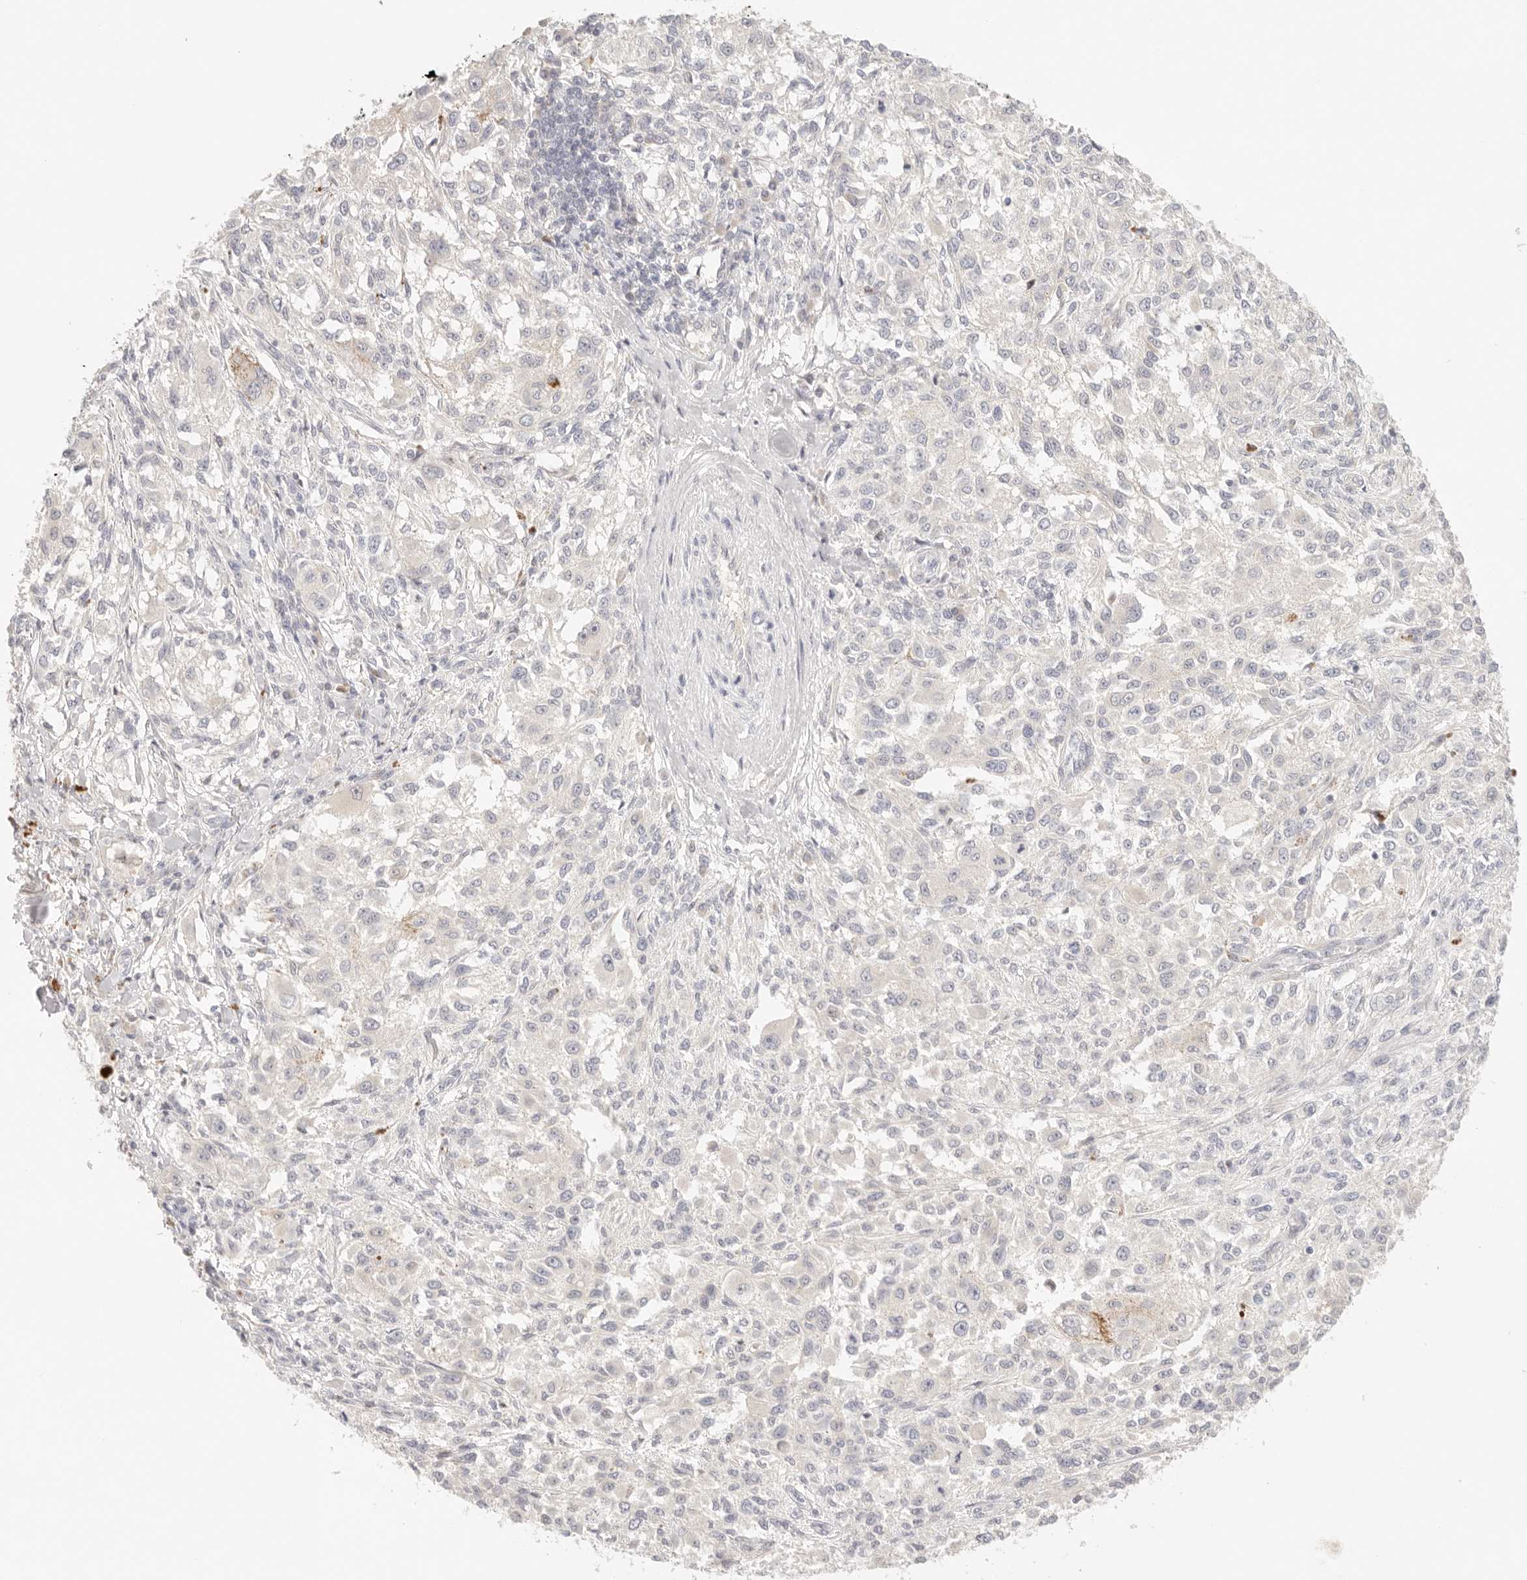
{"staining": {"intensity": "negative", "quantity": "none", "location": "none"}, "tissue": "melanoma", "cell_type": "Tumor cells", "image_type": "cancer", "snomed": [{"axis": "morphology", "description": "Necrosis, NOS"}, {"axis": "morphology", "description": "Malignant melanoma, NOS"}, {"axis": "topography", "description": "Skin"}], "caption": "DAB (3,3'-diaminobenzidine) immunohistochemical staining of human malignant melanoma reveals no significant positivity in tumor cells.", "gene": "SPHK1", "patient": {"sex": "female", "age": 87}}